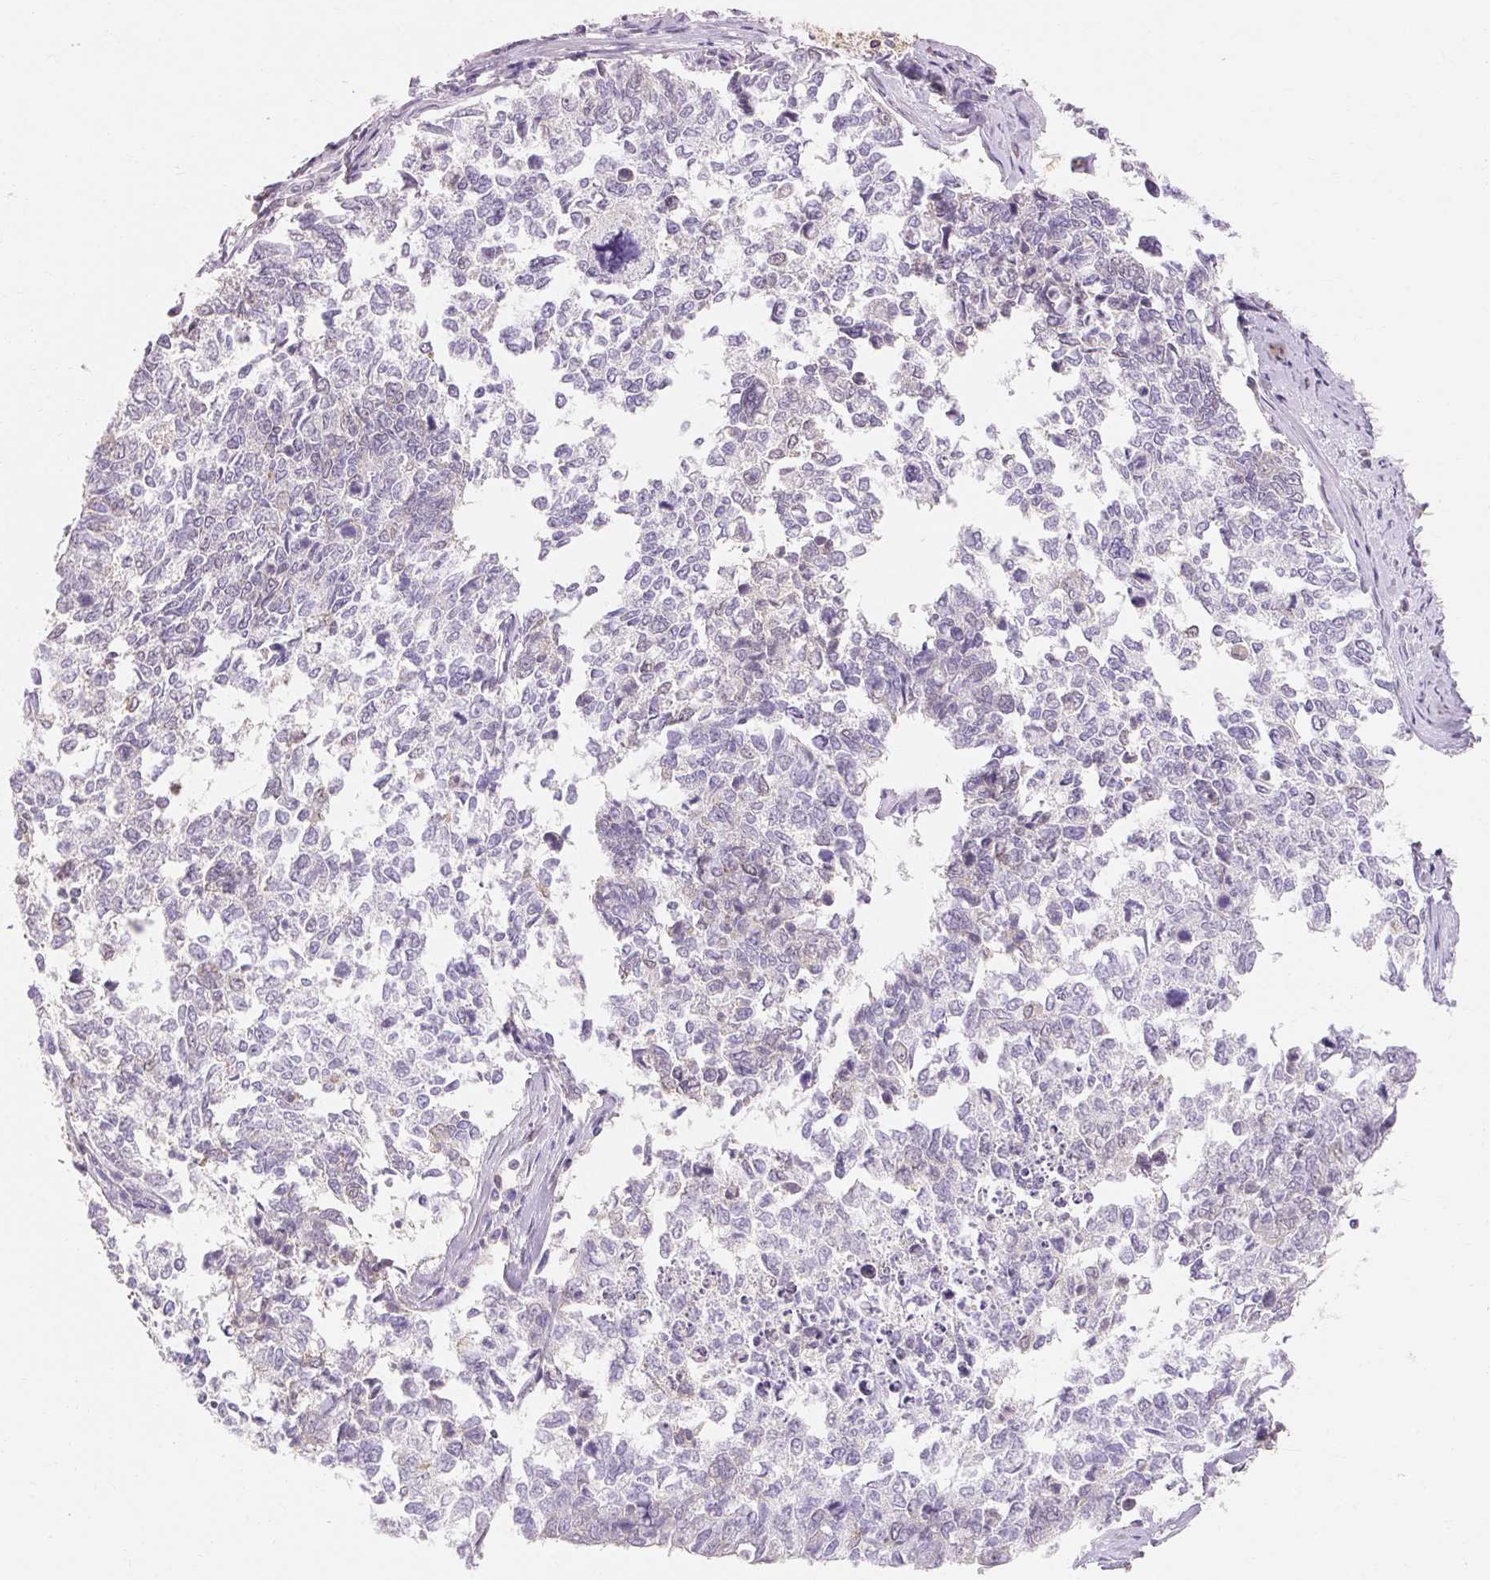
{"staining": {"intensity": "negative", "quantity": "none", "location": "none"}, "tissue": "cervical cancer", "cell_type": "Tumor cells", "image_type": "cancer", "snomed": [{"axis": "morphology", "description": "Adenocarcinoma, NOS"}, {"axis": "topography", "description": "Cervix"}], "caption": "This is a micrograph of IHC staining of adenocarcinoma (cervical), which shows no staining in tumor cells.", "gene": "MAP7D2", "patient": {"sex": "female", "age": 63}}